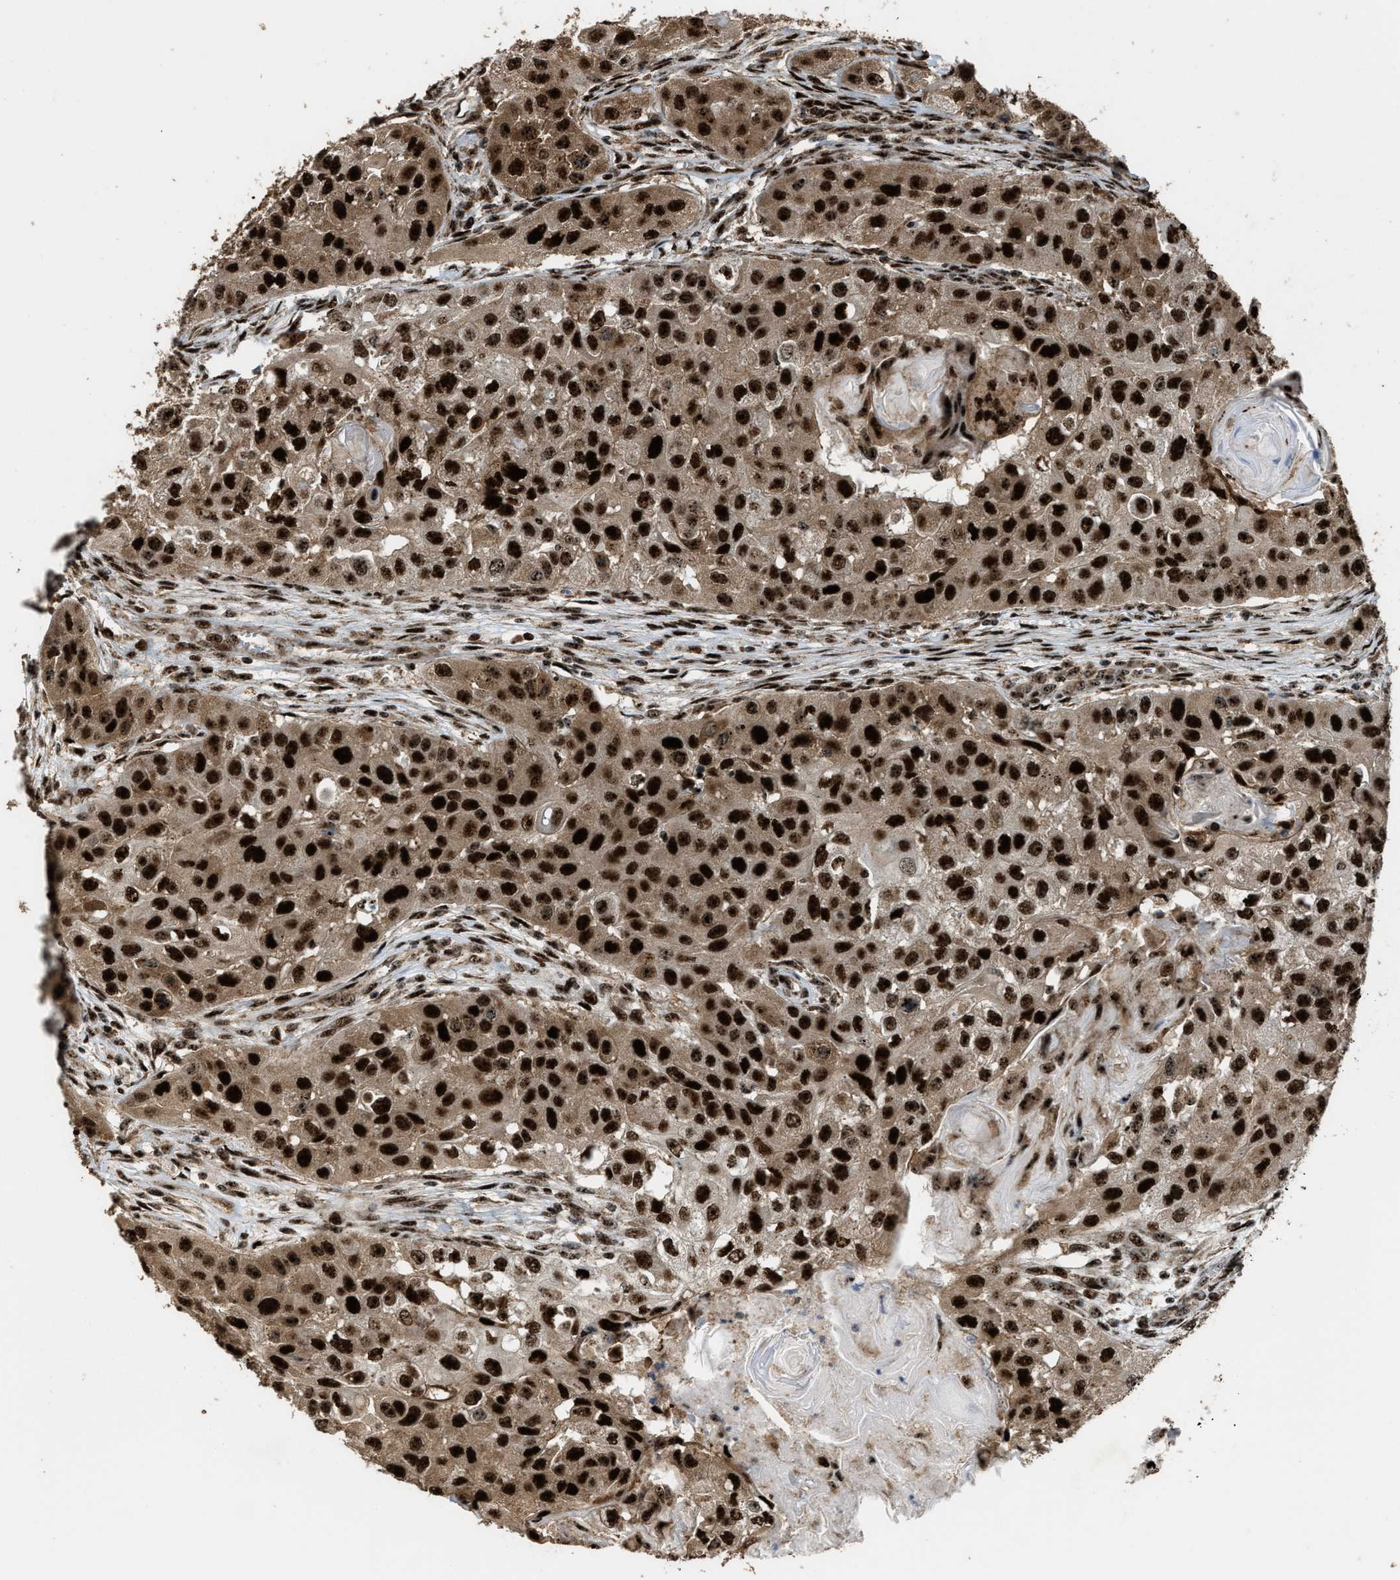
{"staining": {"intensity": "strong", "quantity": ">75%", "location": "cytoplasmic/membranous,nuclear"}, "tissue": "head and neck cancer", "cell_type": "Tumor cells", "image_type": "cancer", "snomed": [{"axis": "morphology", "description": "Normal tissue, NOS"}, {"axis": "morphology", "description": "Squamous cell carcinoma, NOS"}, {"axis": "topography", "description": "Skeletal muscle"}, {"axis": "topography", "description": "Head-Neck"}], "caption": "The immunohistochemical stain shows strong cytoplasmic/membranous and nuclear expression in tumor cells of head and neck squamous cell carcinoma tissue. Immunohistochemistry (ihc) stains the protein of interest in brown and the nuclei are stained blue.", "gene": "ZNF687", "patient": {"sex": "male", "age": 51}}